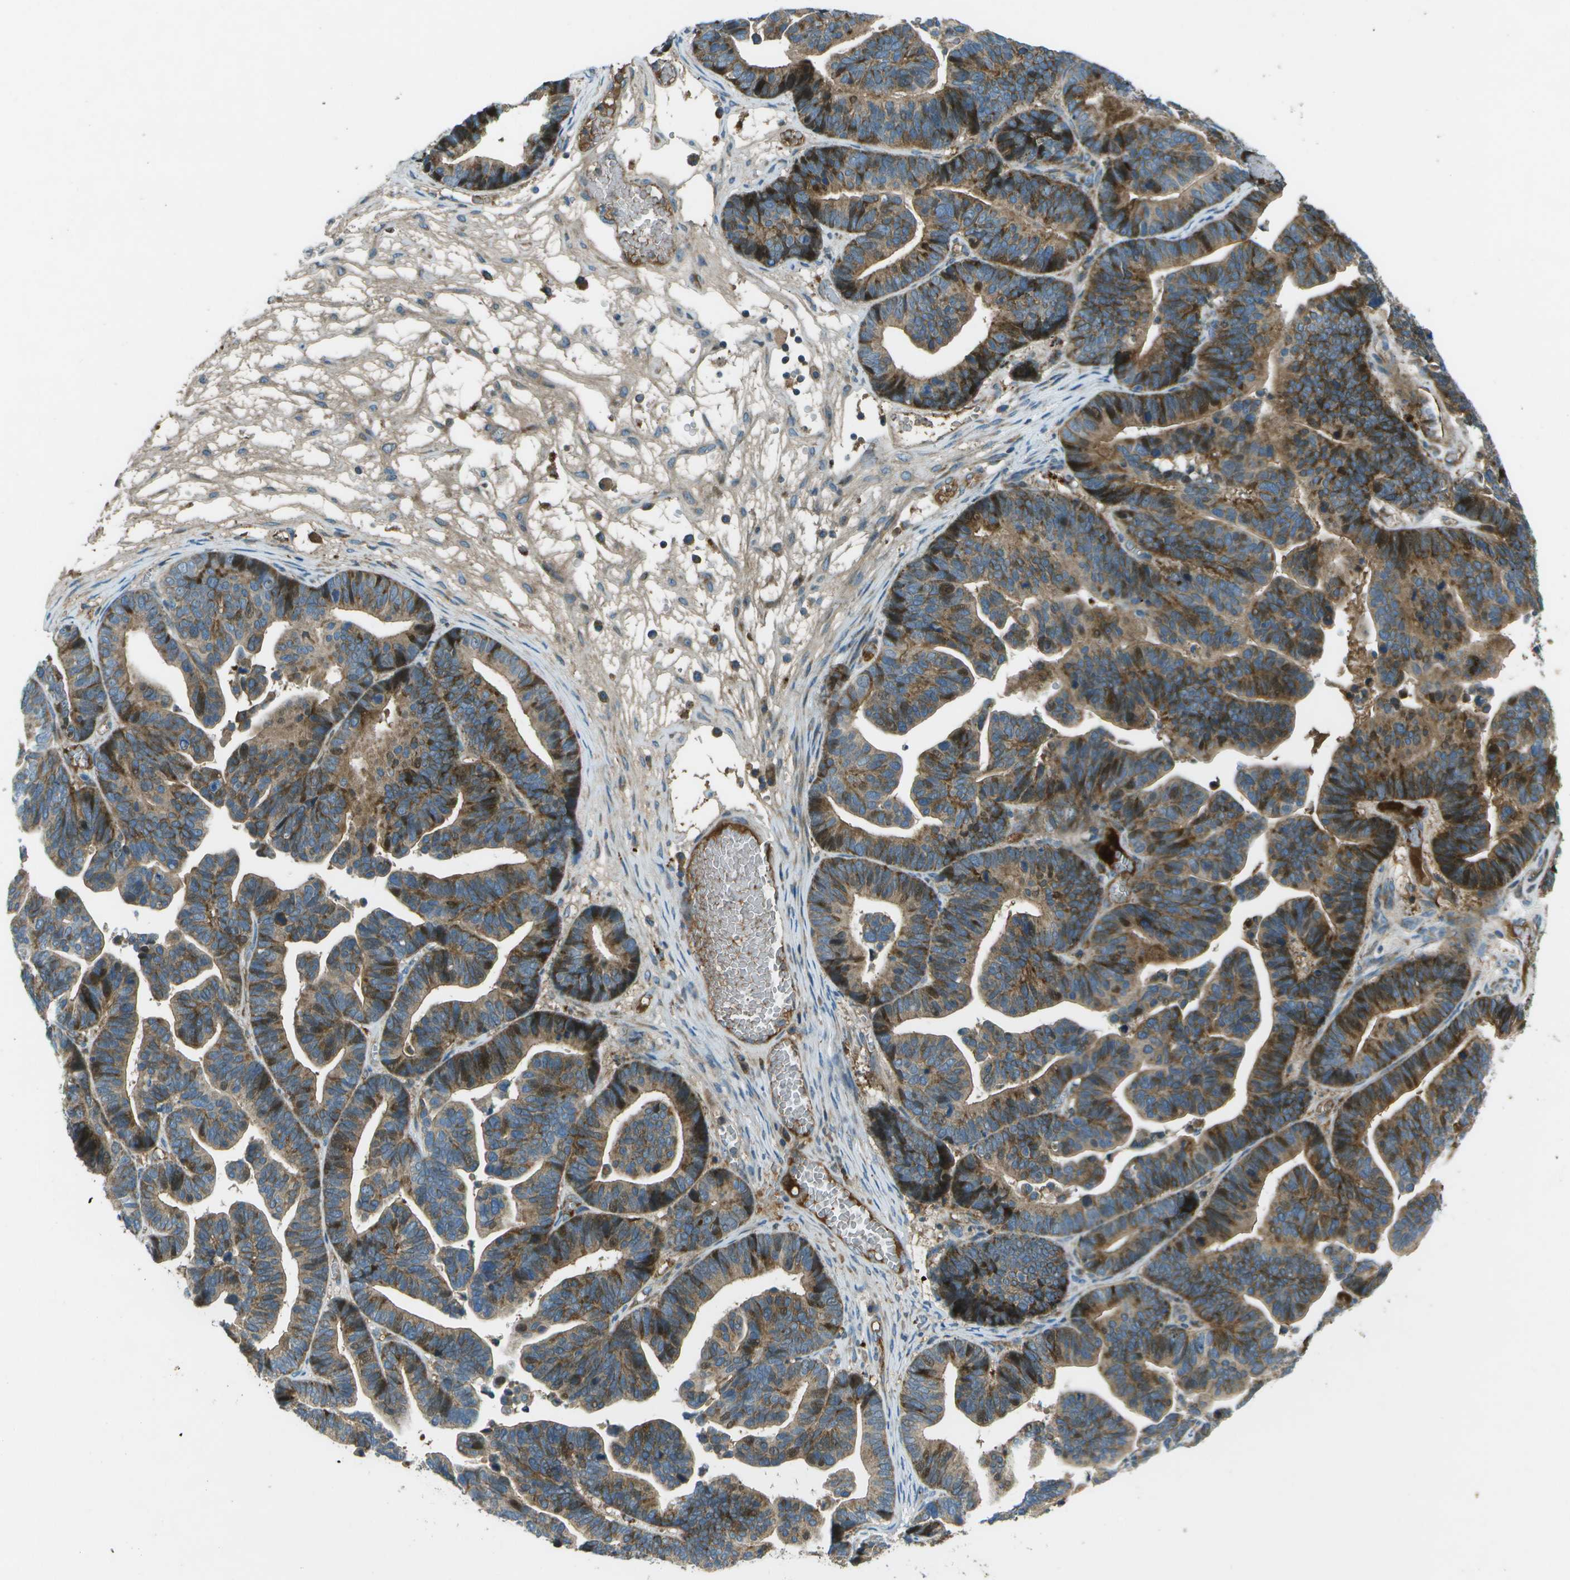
{"staining": {"intensity": "moderate", "quantity": ">75%", "location": "cytoplasmic/membranous"}, "tissue": "ovarian cancer", "cell_type": "Tumor cells", "image_type": "cancer", "snomed": [{"axis": "morphology", "description": "Cystadenocarcinoma, serous, NOS"}, {"axis": "topography", "description": "Ovary"}], "caption": "Immunohistochemistry micrograph of neoplastic tissue: serous cystadenocarcinoma (ovarian) stained using IHC reveals medium levels of moderate protein expression localized specifically in the cytoplasmic/membranous of tumor cells, appearing as a cytoplasmic/membranous brown color.", "gene": "PXYLP1", "patient": {"sex": "female", "age": 56}}